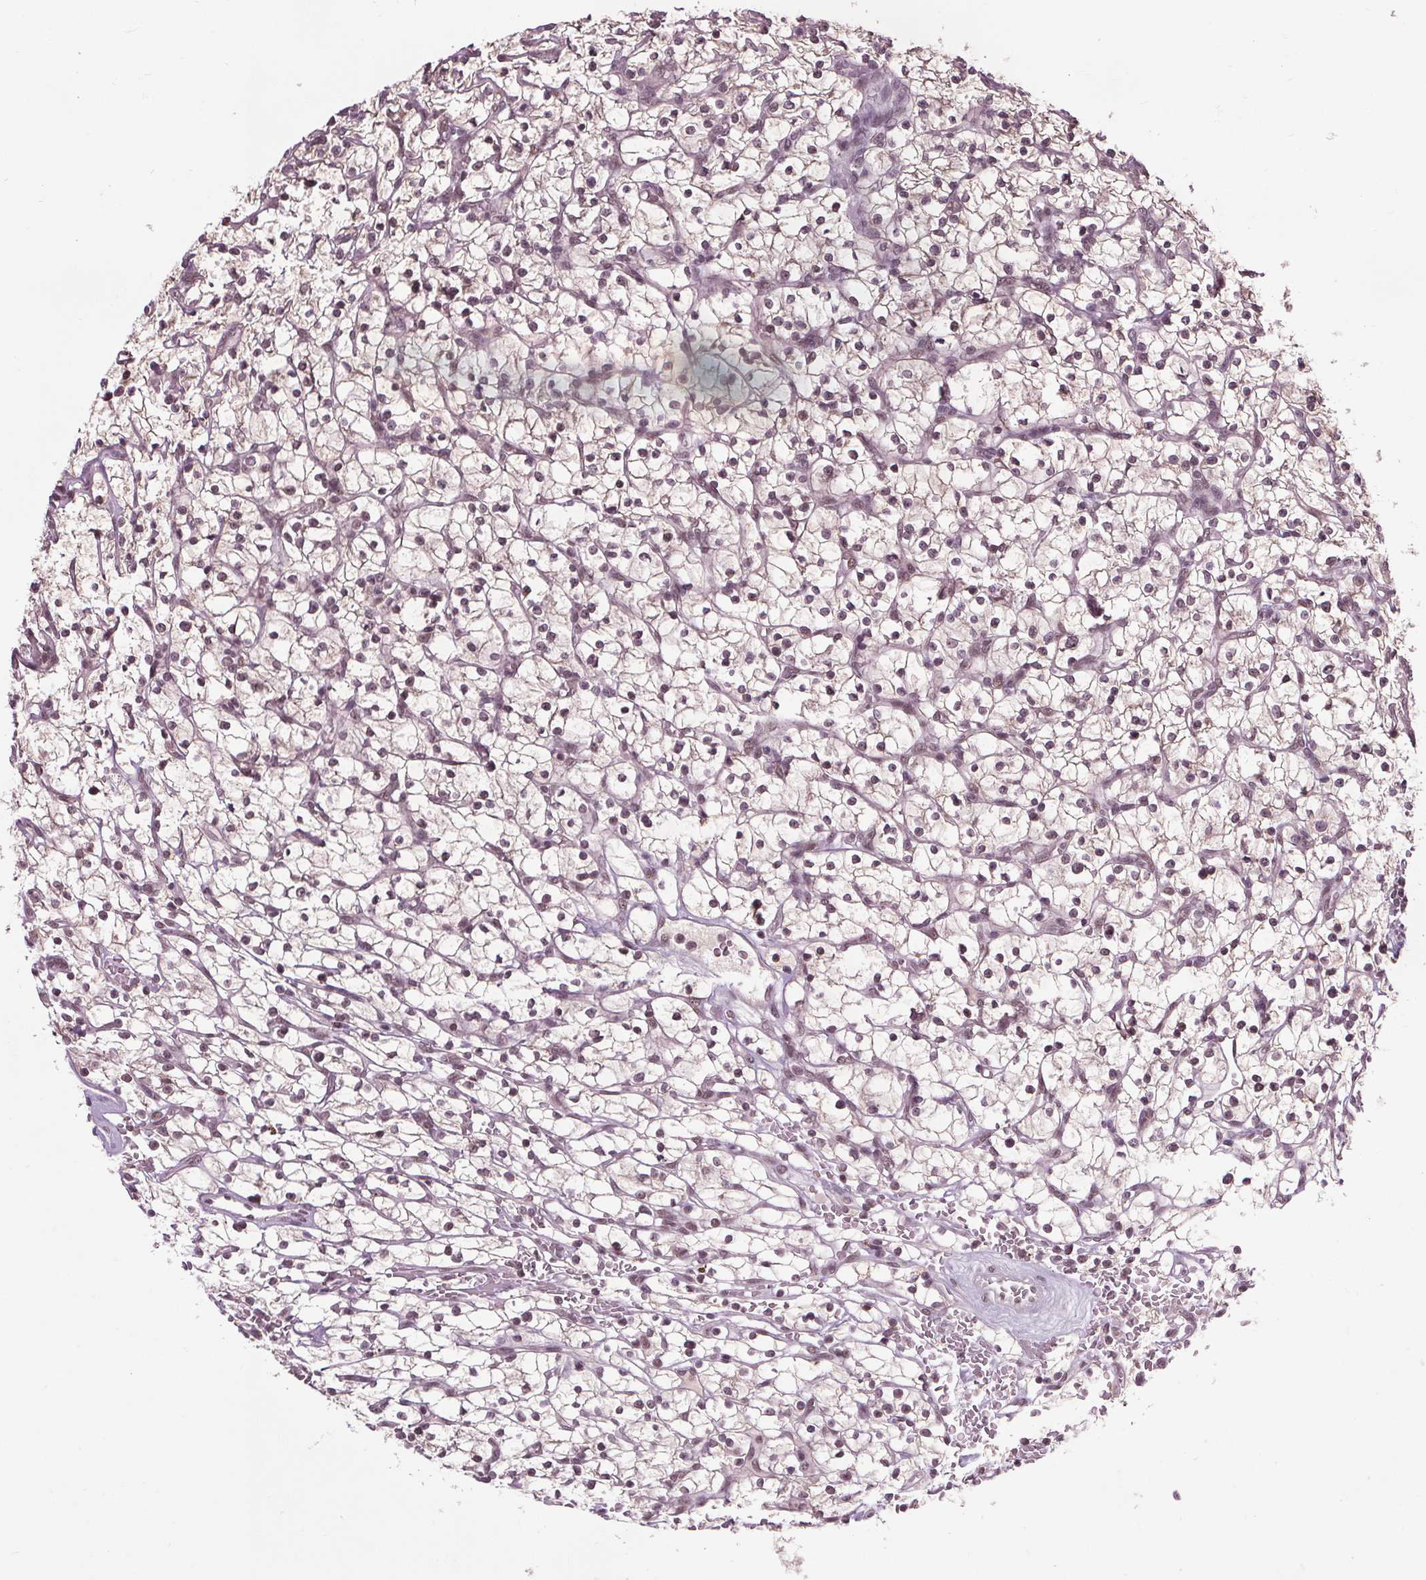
{"staining": {"intensity": "moderate", "quantity": ">75%", "location": "nuclear"}, "tissue": "renal cancer", "cell_type": "Tumor cells", "image_type": "cancer", "snomed": [{"axis": "morphology", "description": "Adenocarcinoma, NOS"}, {"axis": "topography", "description": "Kidney"}], "caption": "DAB (3,3'-diaminobenzidine) immunohistochemical staining of renal cancer demonstrates moderate nuclear protein positivity in about >75% of tumor cells.", "gene": "MED6", "patient": {"sex": "female", "age": 64}}